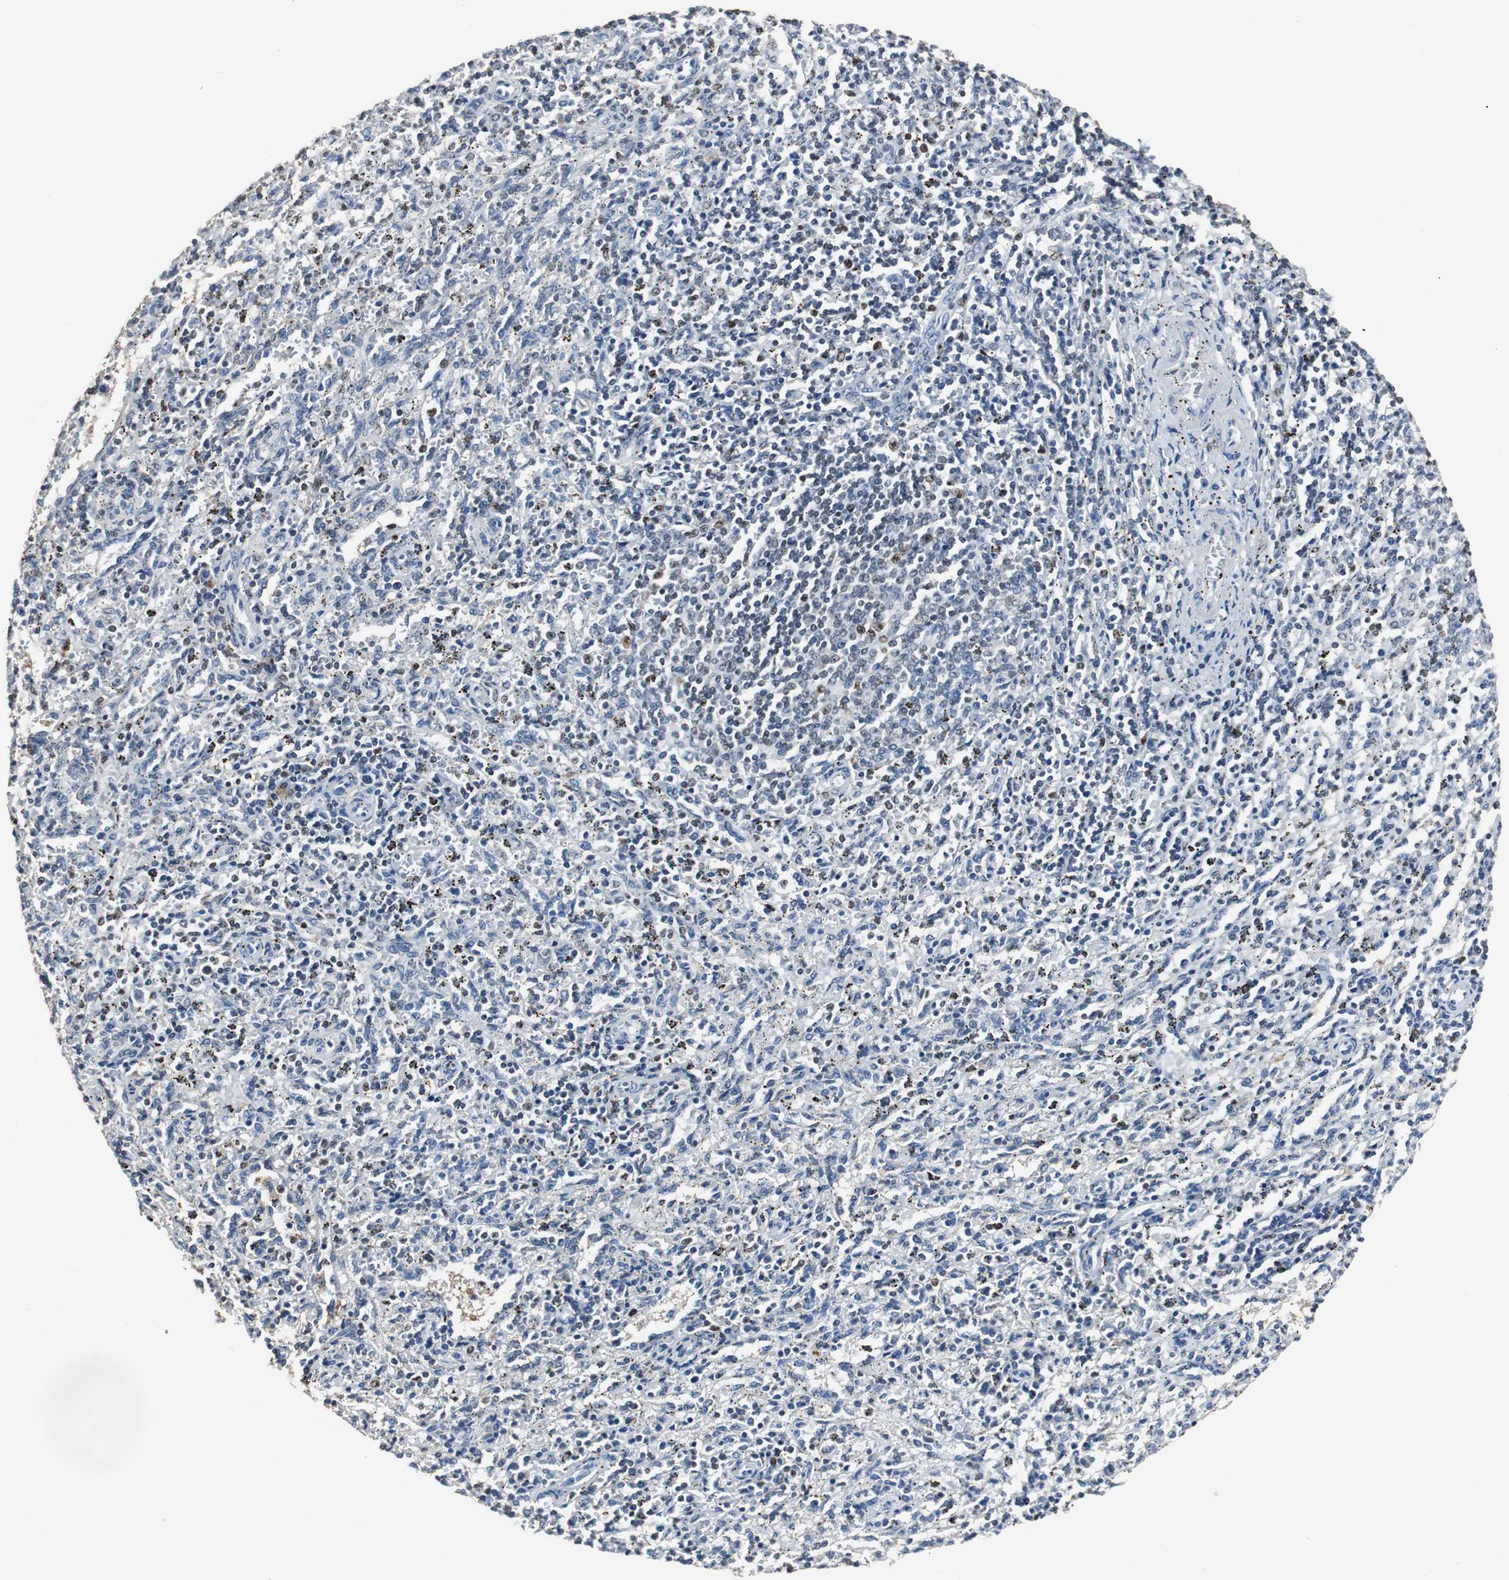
{"staining": {"intensity": "moderate", "quantity": "<25%", "location": "nuclear"}, "tissue": "spleen", "cell_type": "Cells in red pulp", "image_type": "normal", "snomed": [{"axis": "morphology", "description": "Normal tissue, NOS"}, {"axis": "topography", "description": "Spleen"}], "caption": "Immunohistochemistry (IHC) of benign human spleen exhibits low levels of moderate nuclear positivity in approximately <25% of cells in red pulp. (Stains: DAB (3,3'-diaminobenzidine) in brown, nuclei in blue, Microscopy: brightfield microscopy at high magnification).", "gene": "FEN1", "patient": {"sex": "female", "age": 10}}